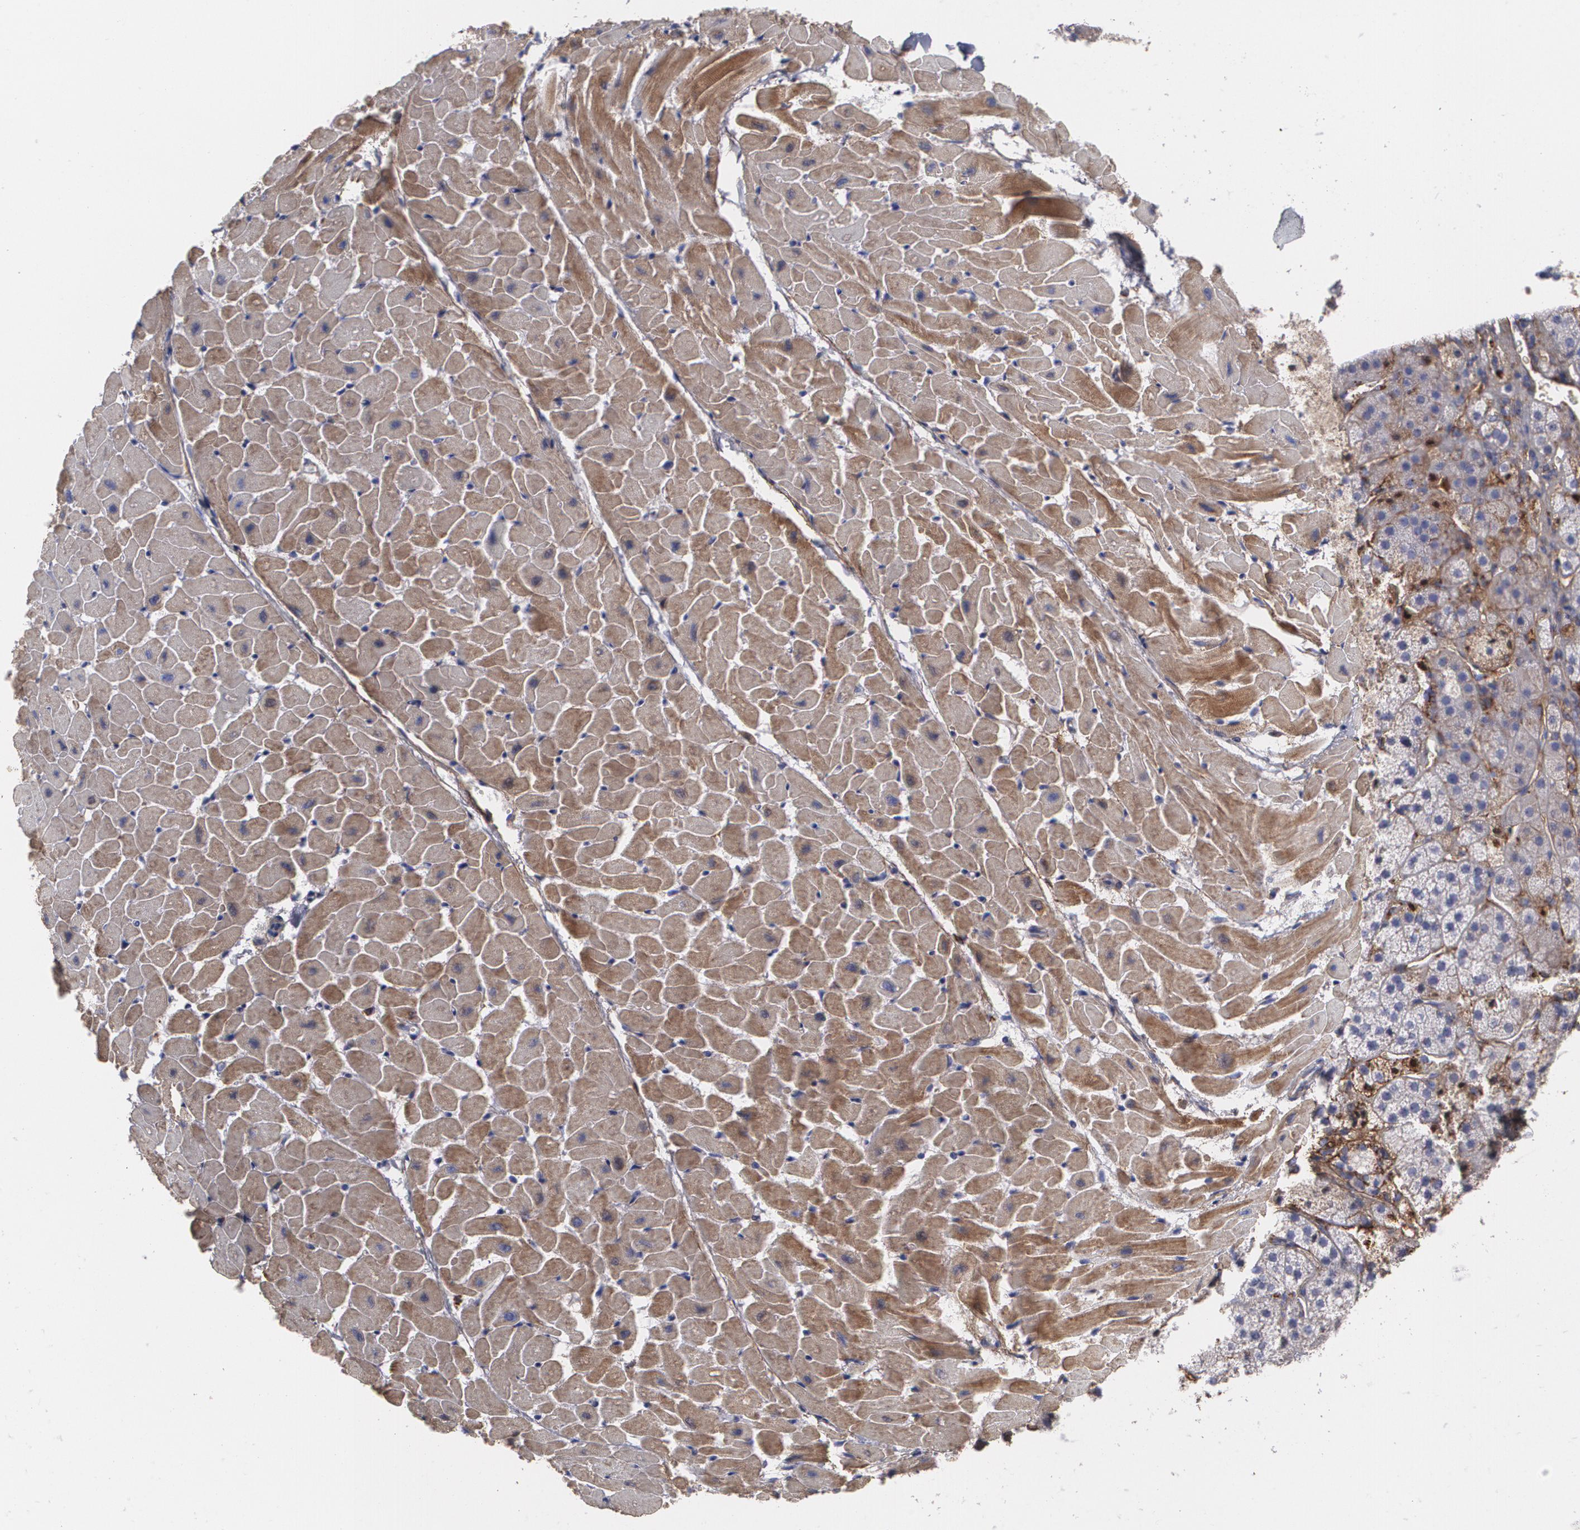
{"staining": {"intensity": "moderate", "quantity": ">75%", "location": "cytoplasmic/membranous"}, "tissue": "heart muscle", "cell_type": "Cardiomyocytes", "image_type": "normal", "snomed": [{"axis": "morphology", "description": "Normal tissue, NOS"}, {"axis": "topography", "description": "Heart"}], "caption": "Immunohistochemical staining of normal heart muscle reveals moderate cytoplasmic/membranous protein positivity in approximately >75% of cardiomyocytes. (DAB (3,3'-diaminobenzidine) IHC, brown staining for protein, blue staining for nuclei).", "gene": "FBLN1", "patient": {"sex": "female", "age": 19}}